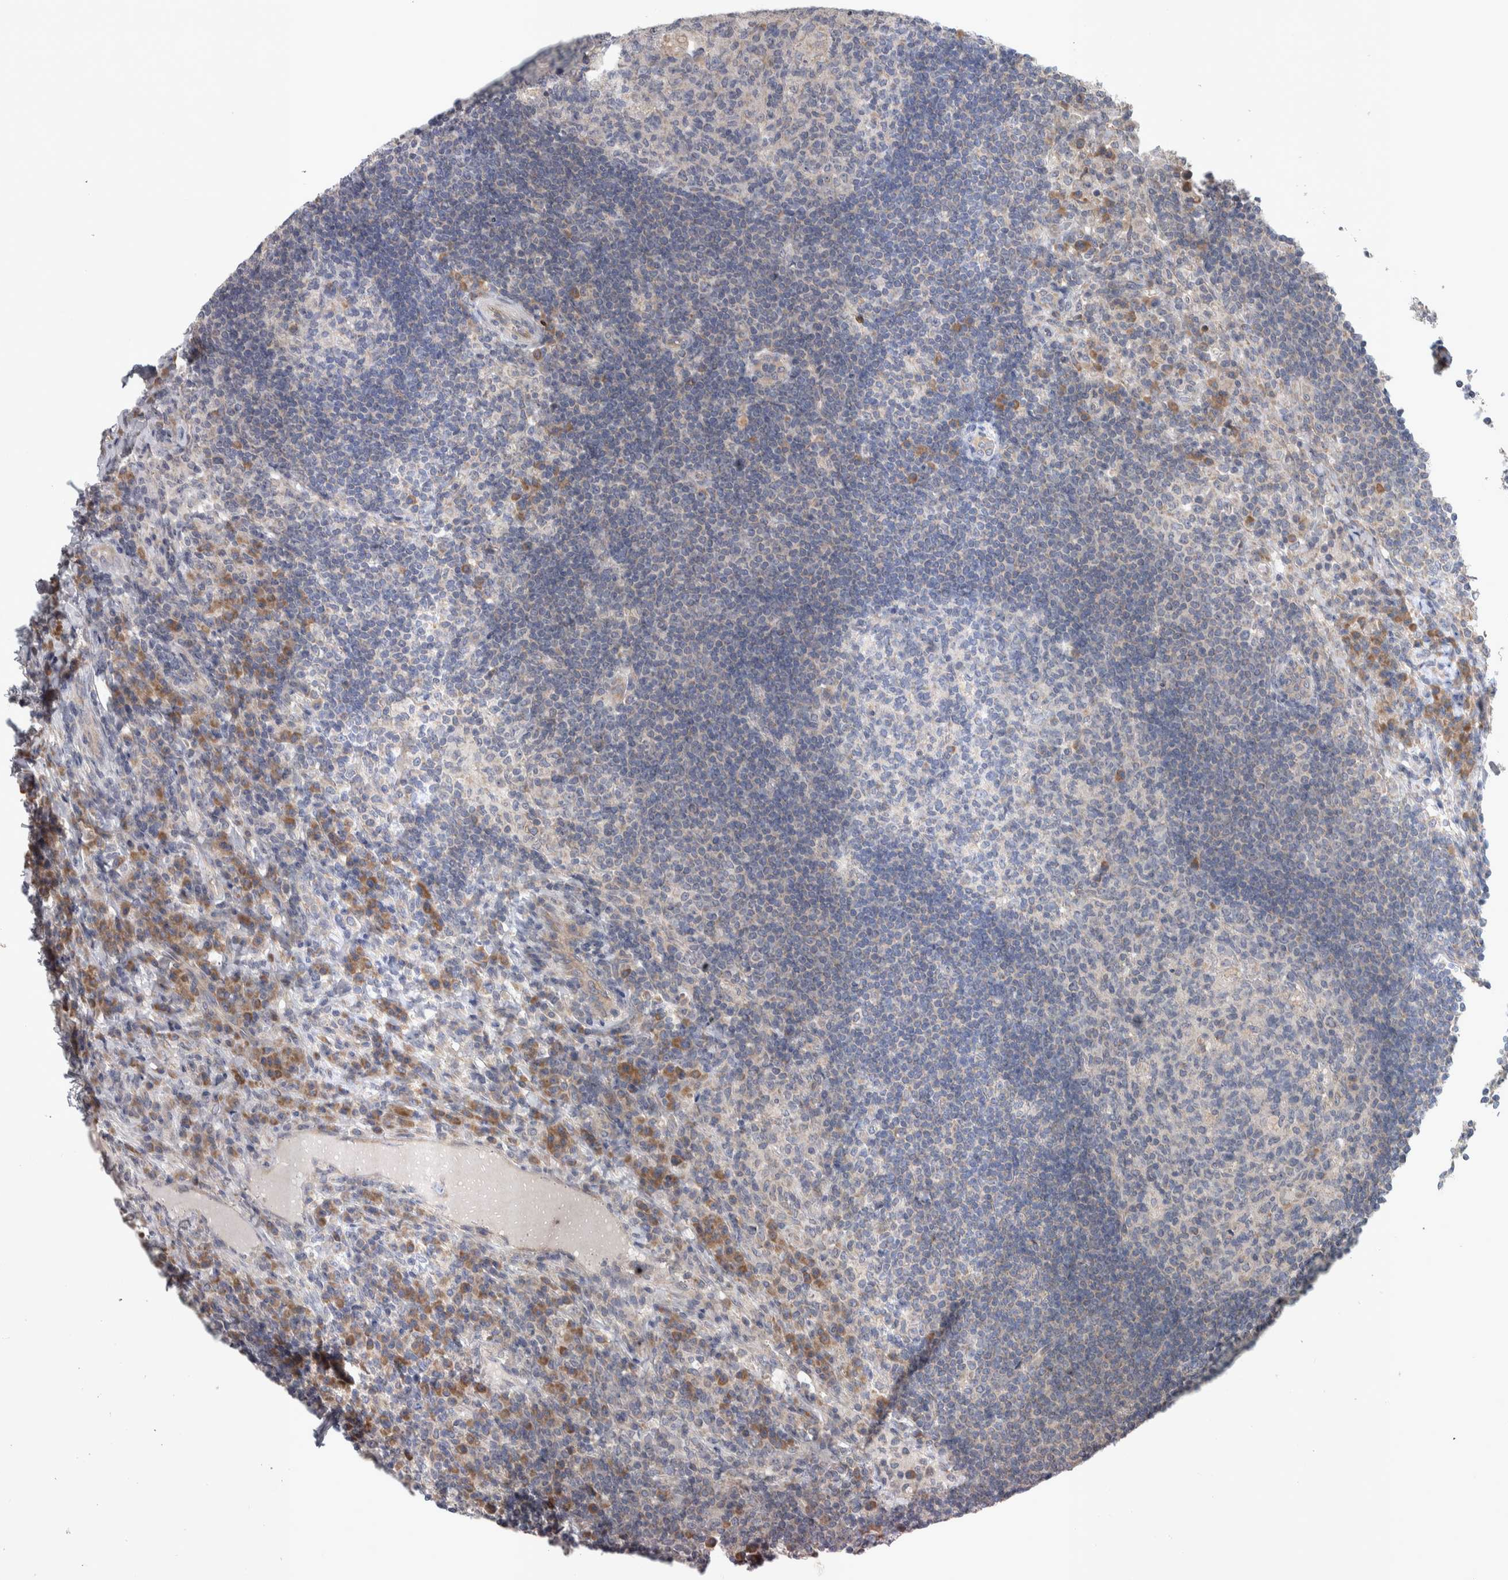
{"staining": {"intensity": "negative", "quantity": "none", "location": "none"}, "tissue": "lymph node", "cell_type": "Germinal center cells", "image_type": "normal", "snomed": [{"axis": "morphology", "description": "Normal tissue, NOS"}, {"axis": "topography", "description": "Lymph node"}], "caption": "DAB immunohistochemical staining of normal lymph node displays no significant positivity in germinal center cells. Brightfield microscopy of immunohistochemistry stained with DAB (brown) and hematoxylin (blue), captured at high magnification.", "gene": "SRP68", "patient": {"sex": "female", "age": 53}}